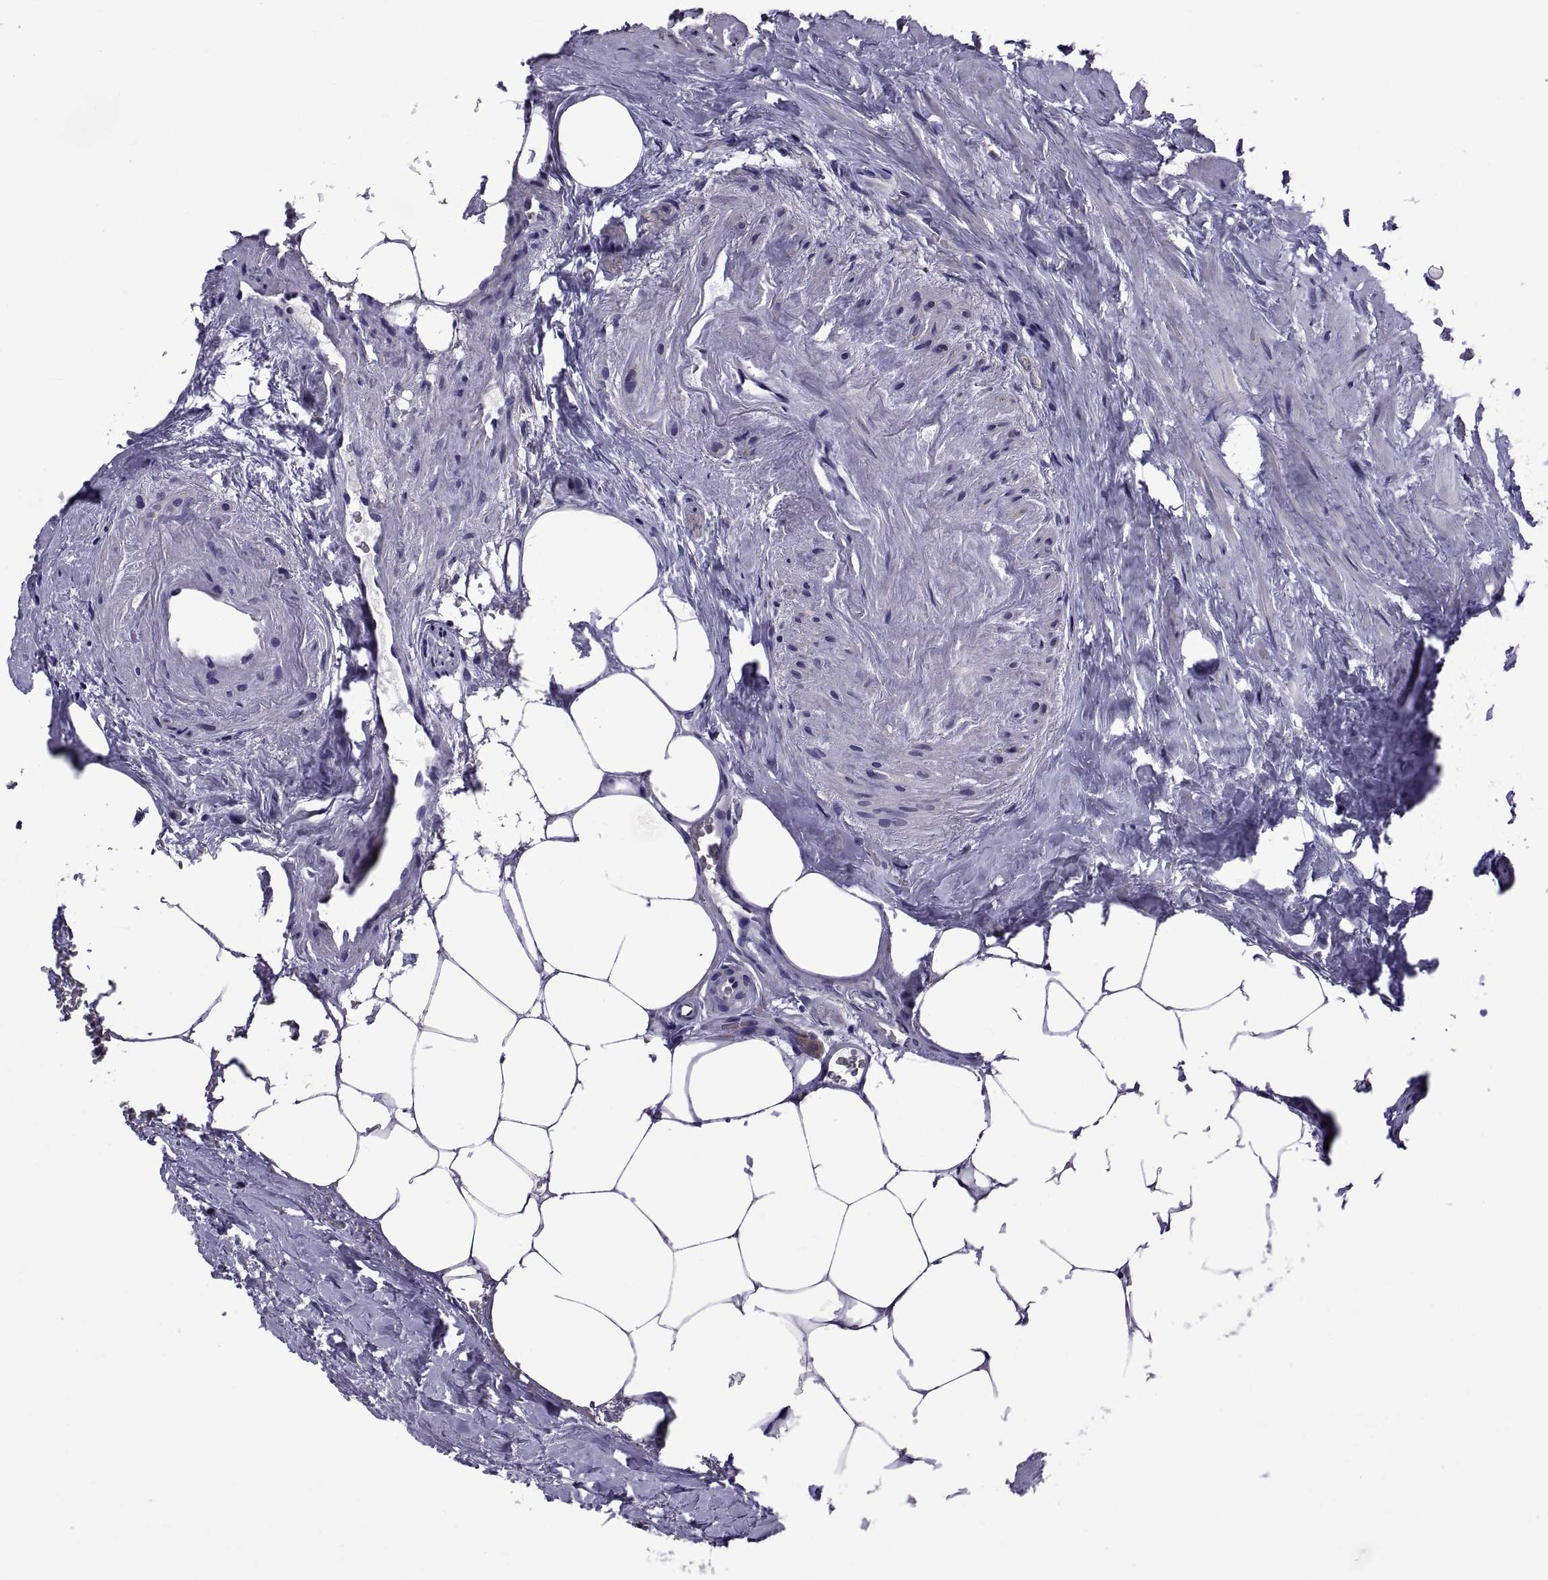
{"staining": {"intensity": "negative", "quantity": "none", "location": "none"}, "tissue": "prostate cancer", "cell_type": "Tumor cells", "image_type": "cancer", "snomed": [{"axis": "morphology", "description": "Adenocarcinoma, NOS"}, {"axis": "morphology", "description": "Adenocarcinoma, High grade"}, {"axis": "topography", "description": "Prostate"}], "caption": "Immunohistochemistry image of neoplastic tissue: prostate adenocarcinoma stained with DAB shows no significant protein staining in tumor cells. Brightfield microscopy of immunohistochemistry stained with DAB (brown) and hematoxylin (blue), captured at high magnification.", "gene": "TMC3", "patient": {"sex": "male", "age": 64}}